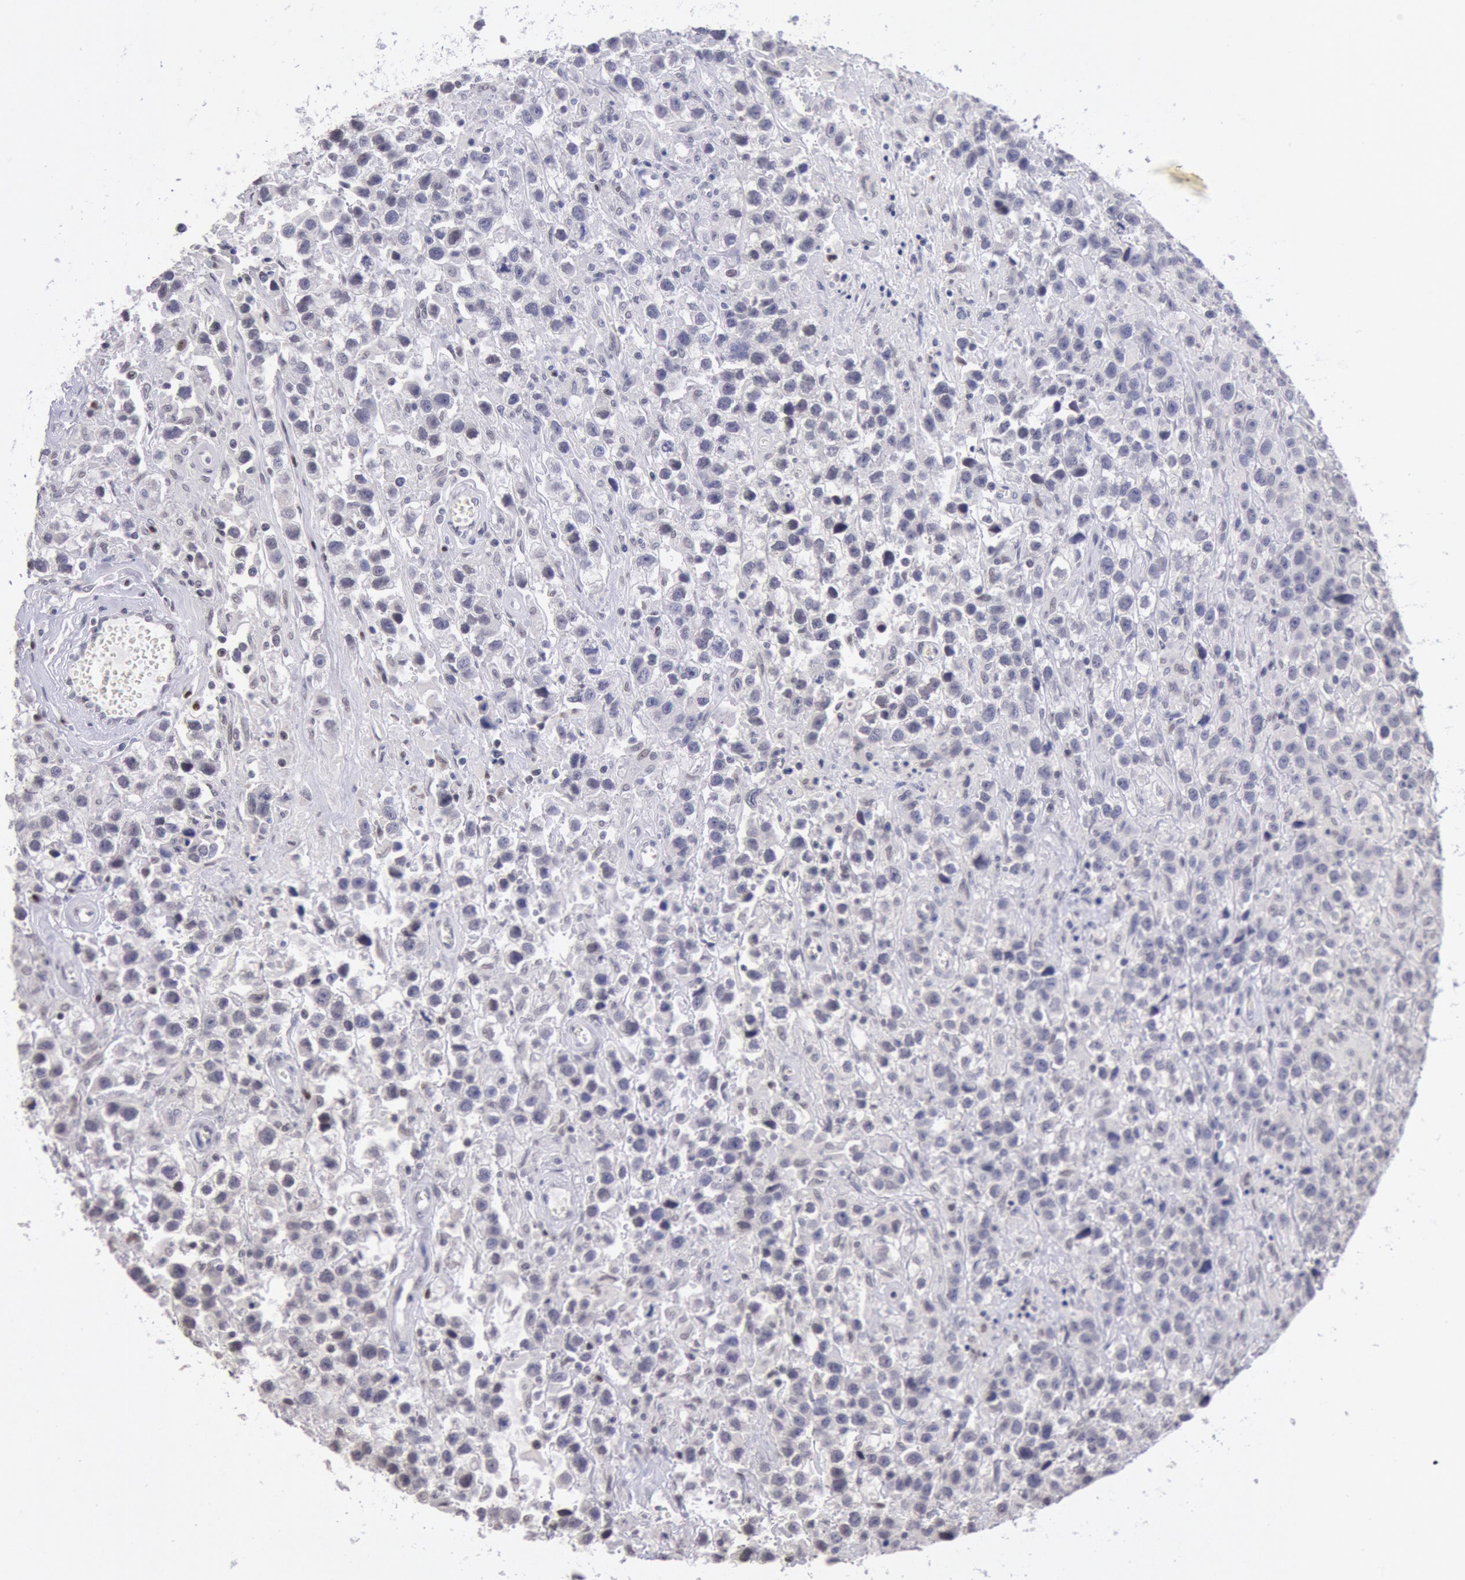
{"staining": {"intensity": "weak", "quantity": "<25%", "location": "nuclear"}, "tissue": "testis cancer", "cell_type": "Tumor cells", "image_type": "cancer", "snomed": [{"axis": "morphology", "description": "Seminoma, NOS"}, {"axis": "topography", "description": "Testis"}], "caption": "The photomicrograph displays no significant positivity in tumor cells of testis cancer (seminoma).", "gene": "MYH7", "patient": {"sex": "male", "age": 43}}